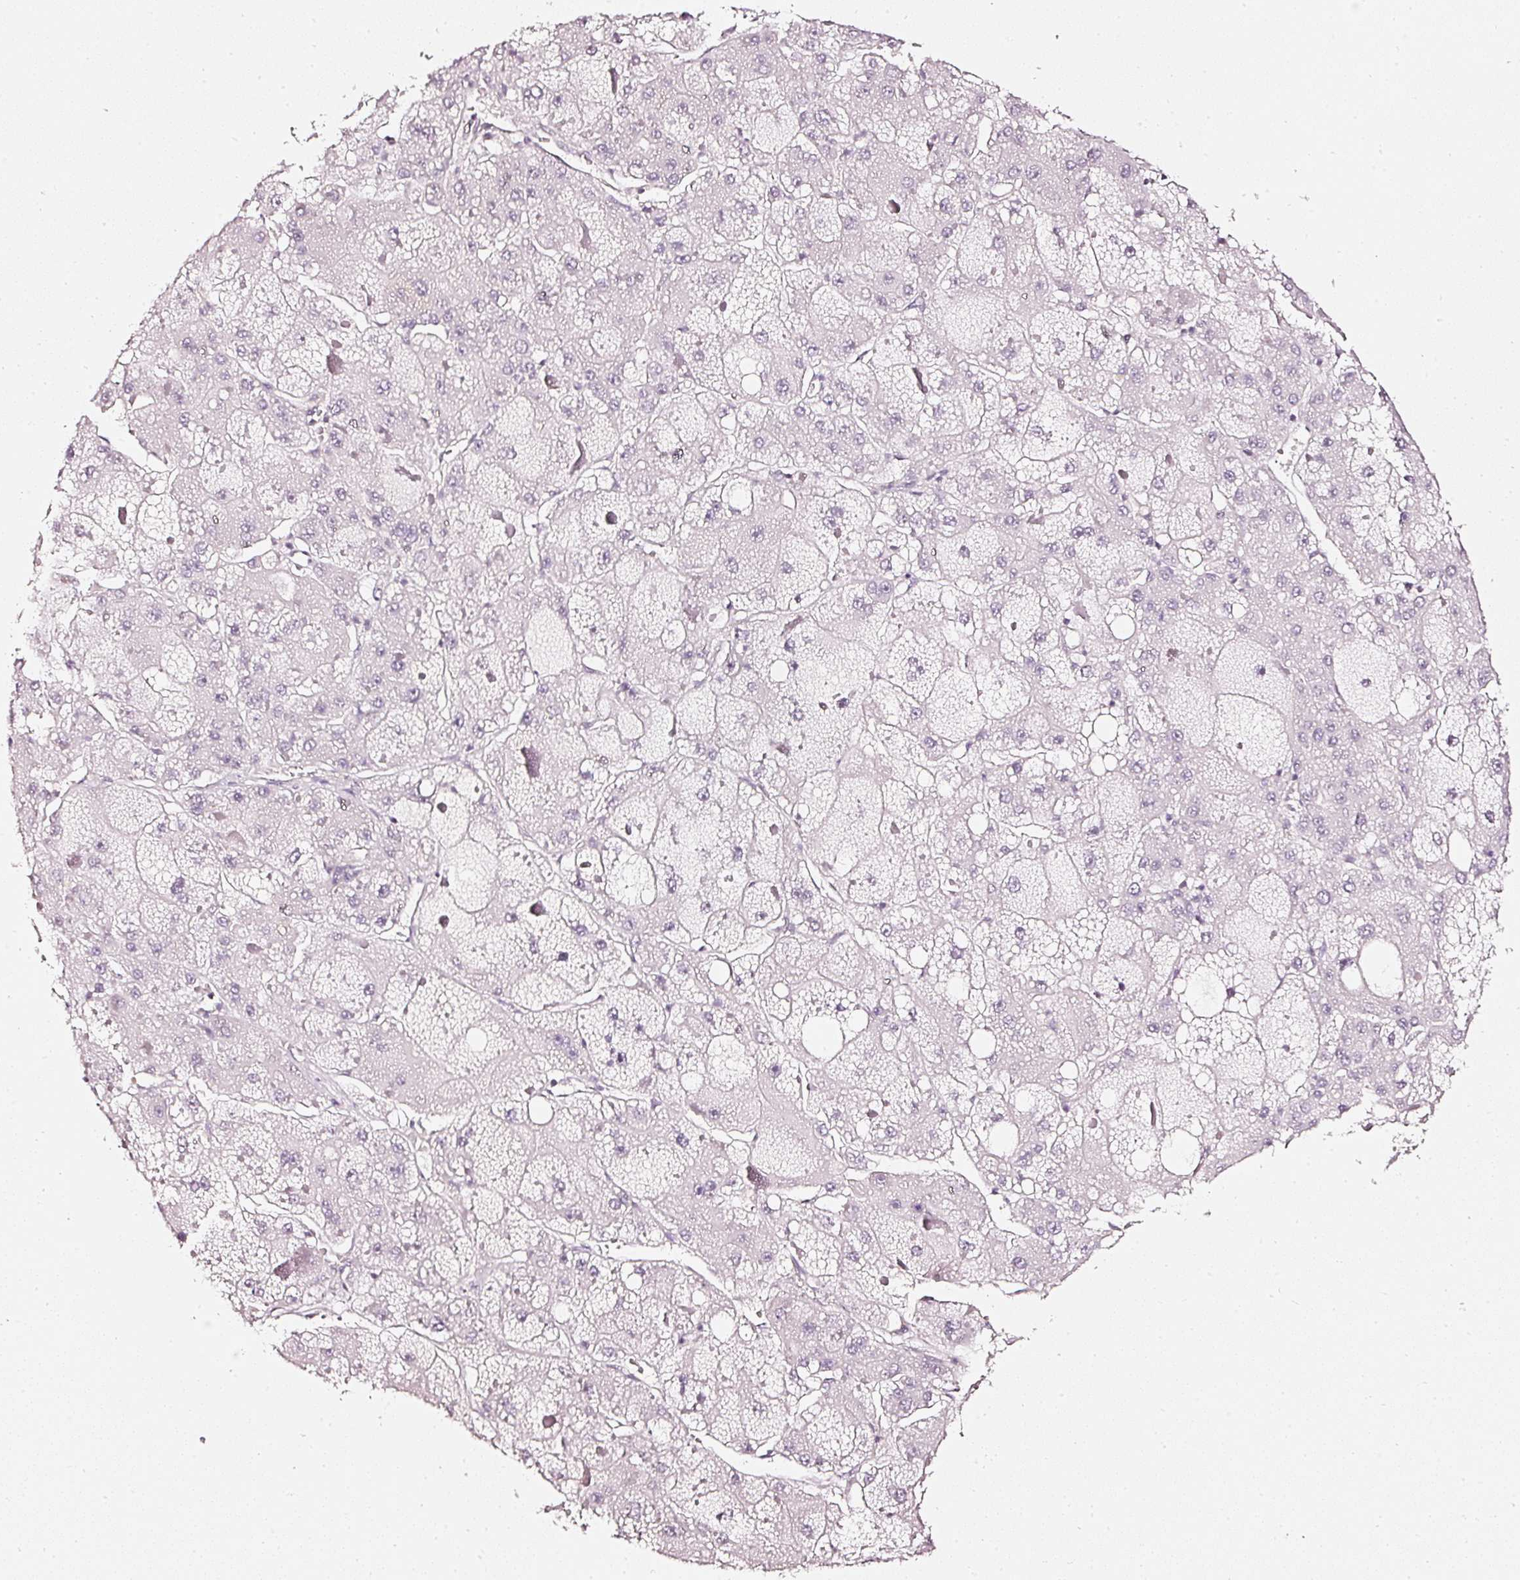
{"staining": {"intensity": "negative", "quantity": "none", "location": "none"}, "tissue": "liver cancer", "cell_type": "Tumor cells", "image_type": "cancer", "snomed": [{"axis": "morphology", "description": "Carcinoma, Hepatocellular, NOS"}, {"axis": "topography", "description": "Liver"}], "caption": "Human liver hepatocellular carcinoma stained for a protein using immunohistochemistry (IHC) demonstrates no staining in tumor cells.", "gene": "CNP", "patient": {"sex": "female", "age": 73}}